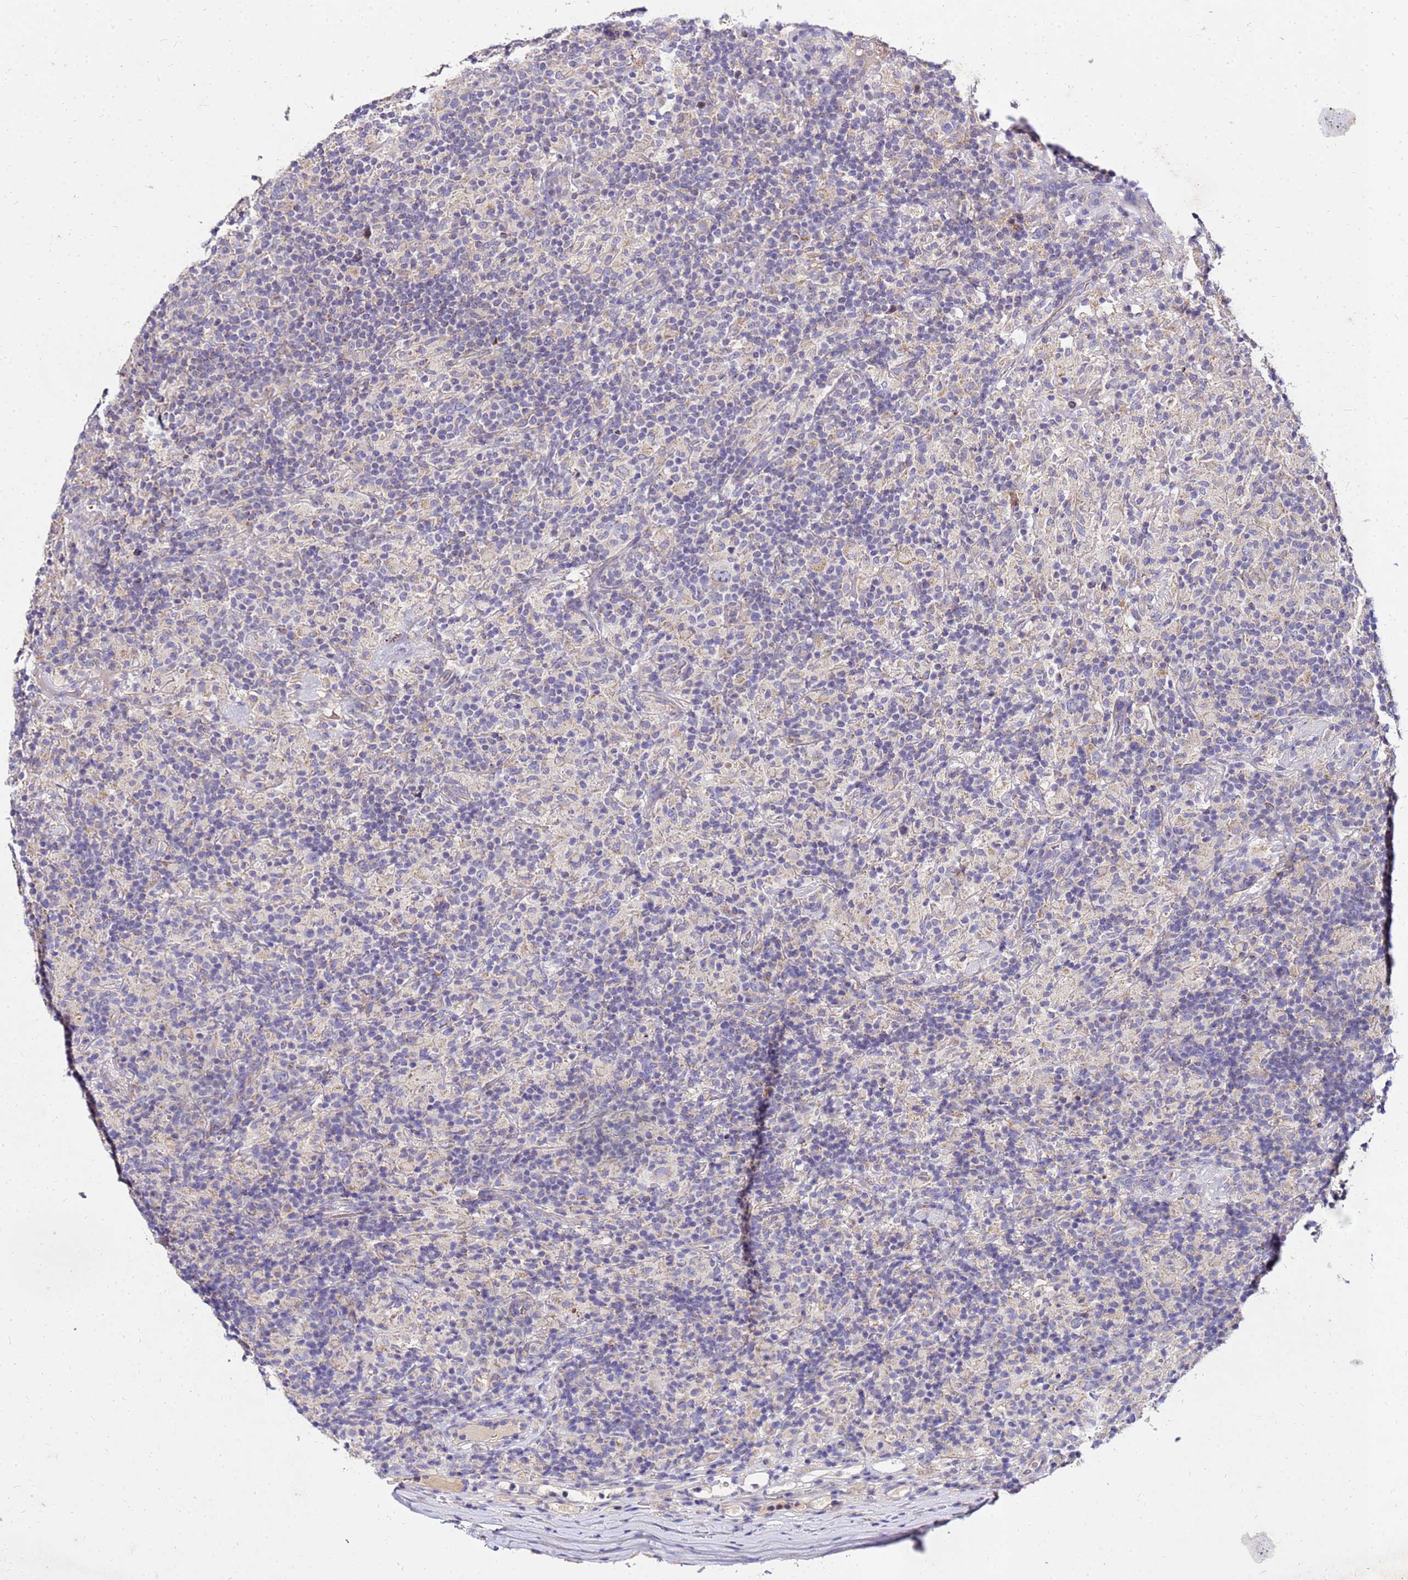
{"staining": {"intensity": "weak", "quantity": "<25%", "location": "cytoplasmic/membranous"}, "tissue": "lymphoma", "cell_type": "Tumor cells", "image_type": "cancer", "snomed": [{"axis": "morphology", "description": "Hodgkin's disease, NOS"}, {"axis": "topography", "description": "Lymph node"}], "caption": "There is no significant staining in tumor cells of lymphoma.", "gene": "COX14", "patient": {"sex": "male", "age": 70}}